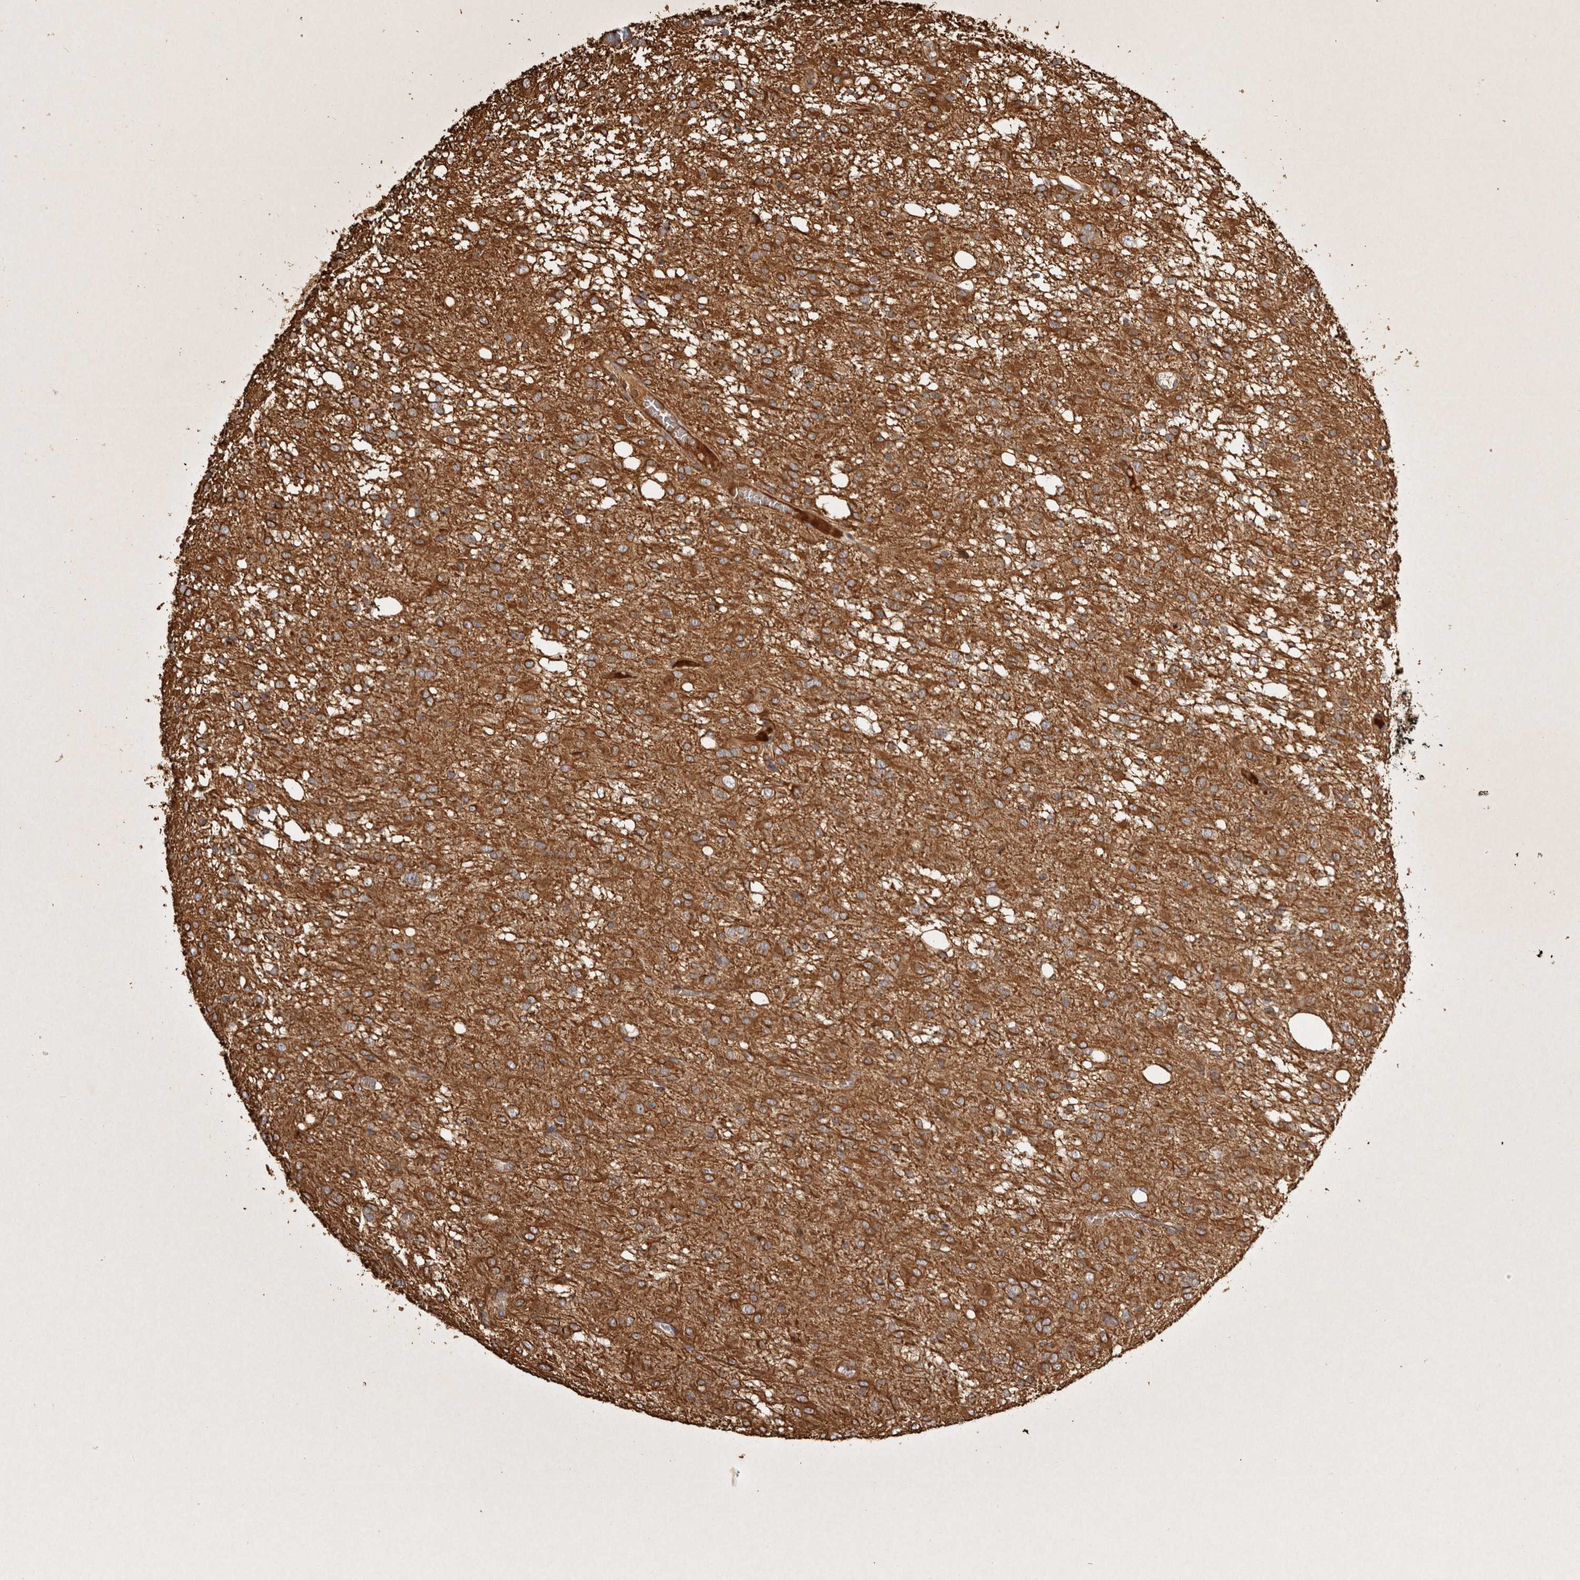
{"staining": {"intensity": "moderate", "quantity": ">75%", "location": "cytoplasmic/membranous"}, "tissue": "glioma", "cell_type": "Tumor cells", "image_type": "cancer", "snomed": [{"axis": "morphology", "description": "Glioma, malignant, High grade"}, {"axis": "topography", "description": "Brain"}], "caption": "This is an image of IHC staining of malignant glioma (high-grade), which shows moderate expression in the cytoplasmic/membranous of tumor cells.", "gene": "CAMSAP2", "patient": {"sex": "female", "age": 59}}